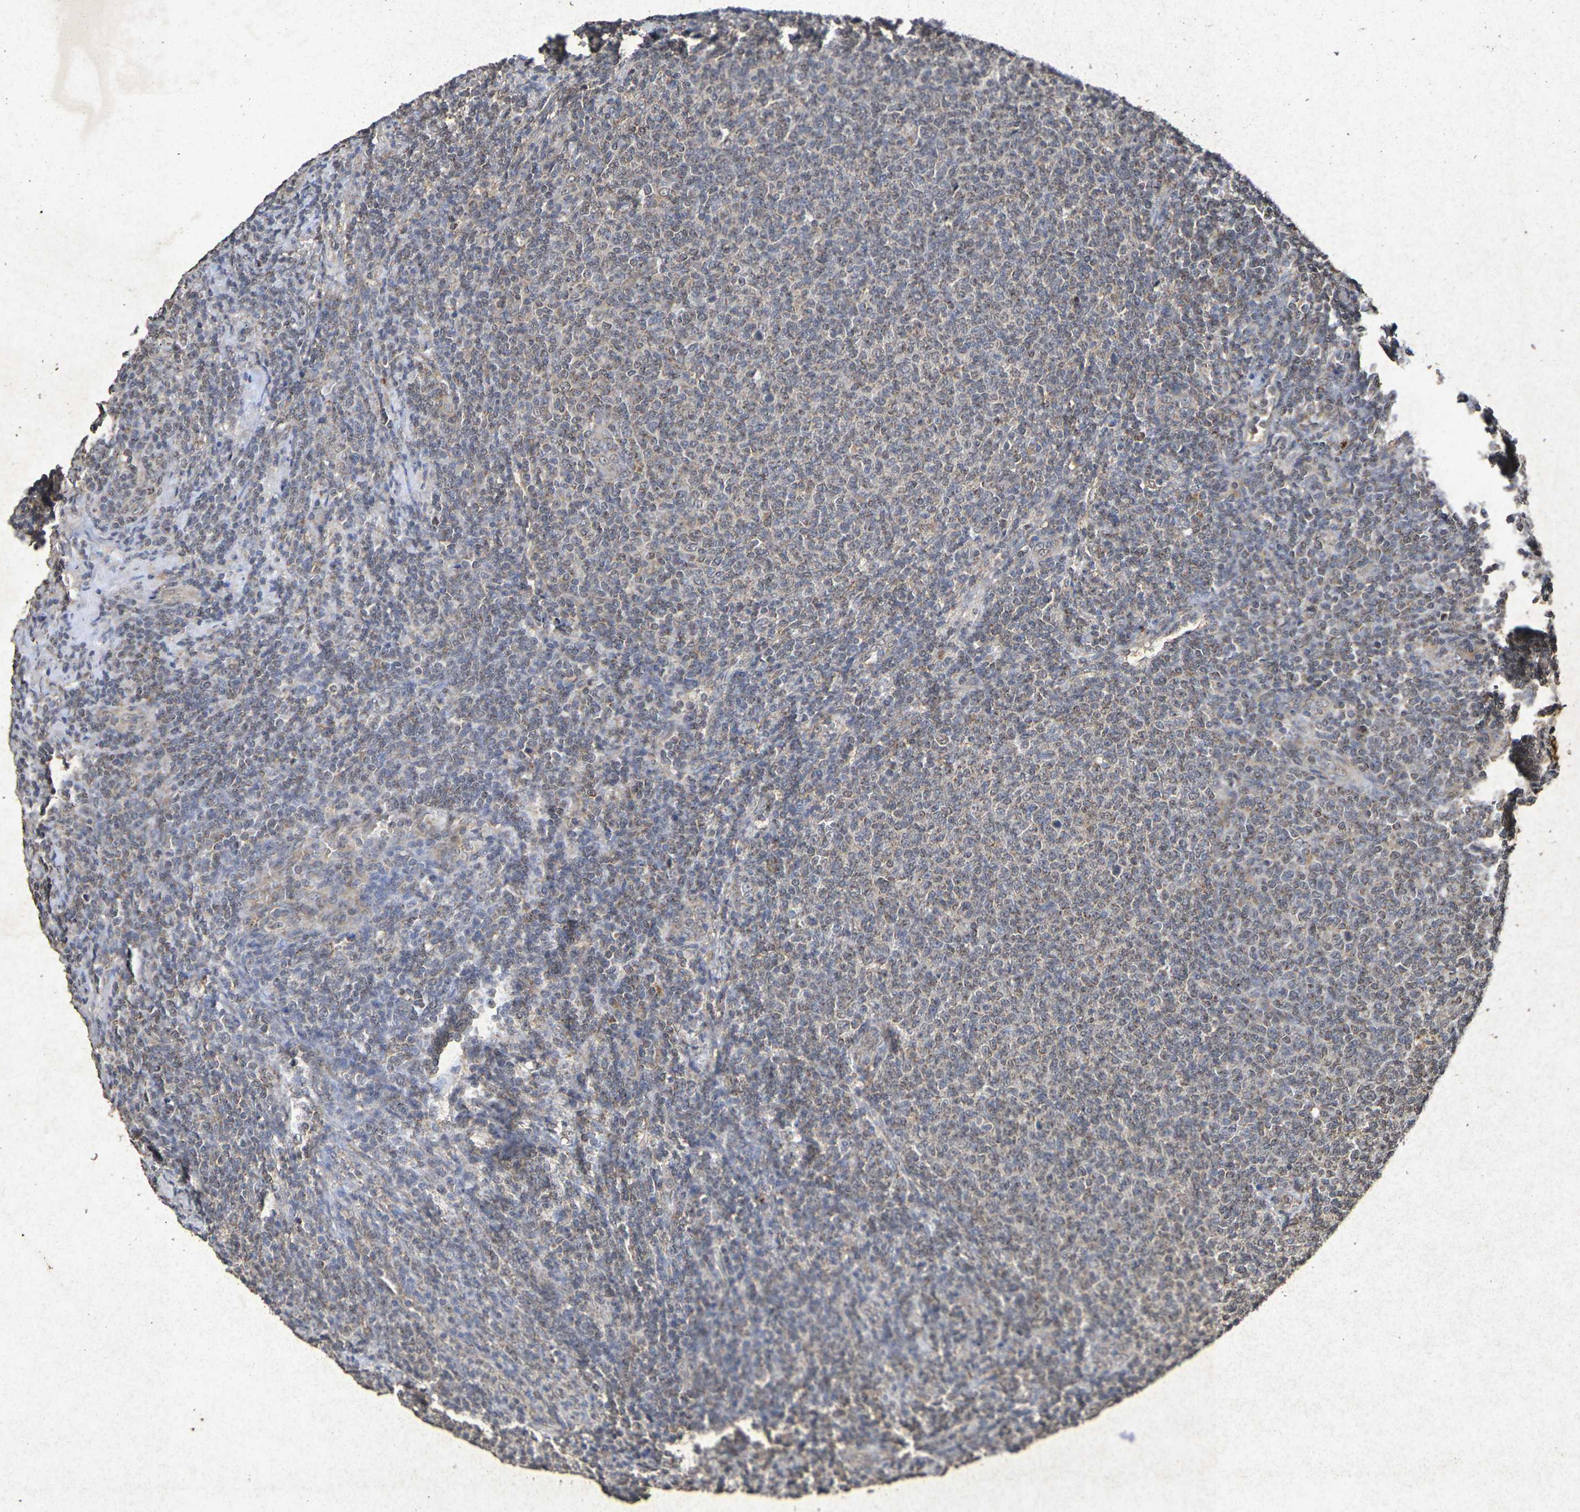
{"staining": {"intensity": "weak", "quantity": ">75%", "location": "cytoplasmic/membranous"}, "tissue": "lymphoma", "cell_type": "Tumor cells", "image_type": "cancer", "snomed": [{"axis": "morphology", "description": "Malignant lymphoma, non-Hodgkin's type, Low grade"}, {"axis": "topography", "description": "Lymph node"}], "caption": "Human lymphoma stained with a protein marker demonstrates weak staining in tumor cells.", "gene": "GUCY1A2", "patient": {"sex": "male", "age": 66}}